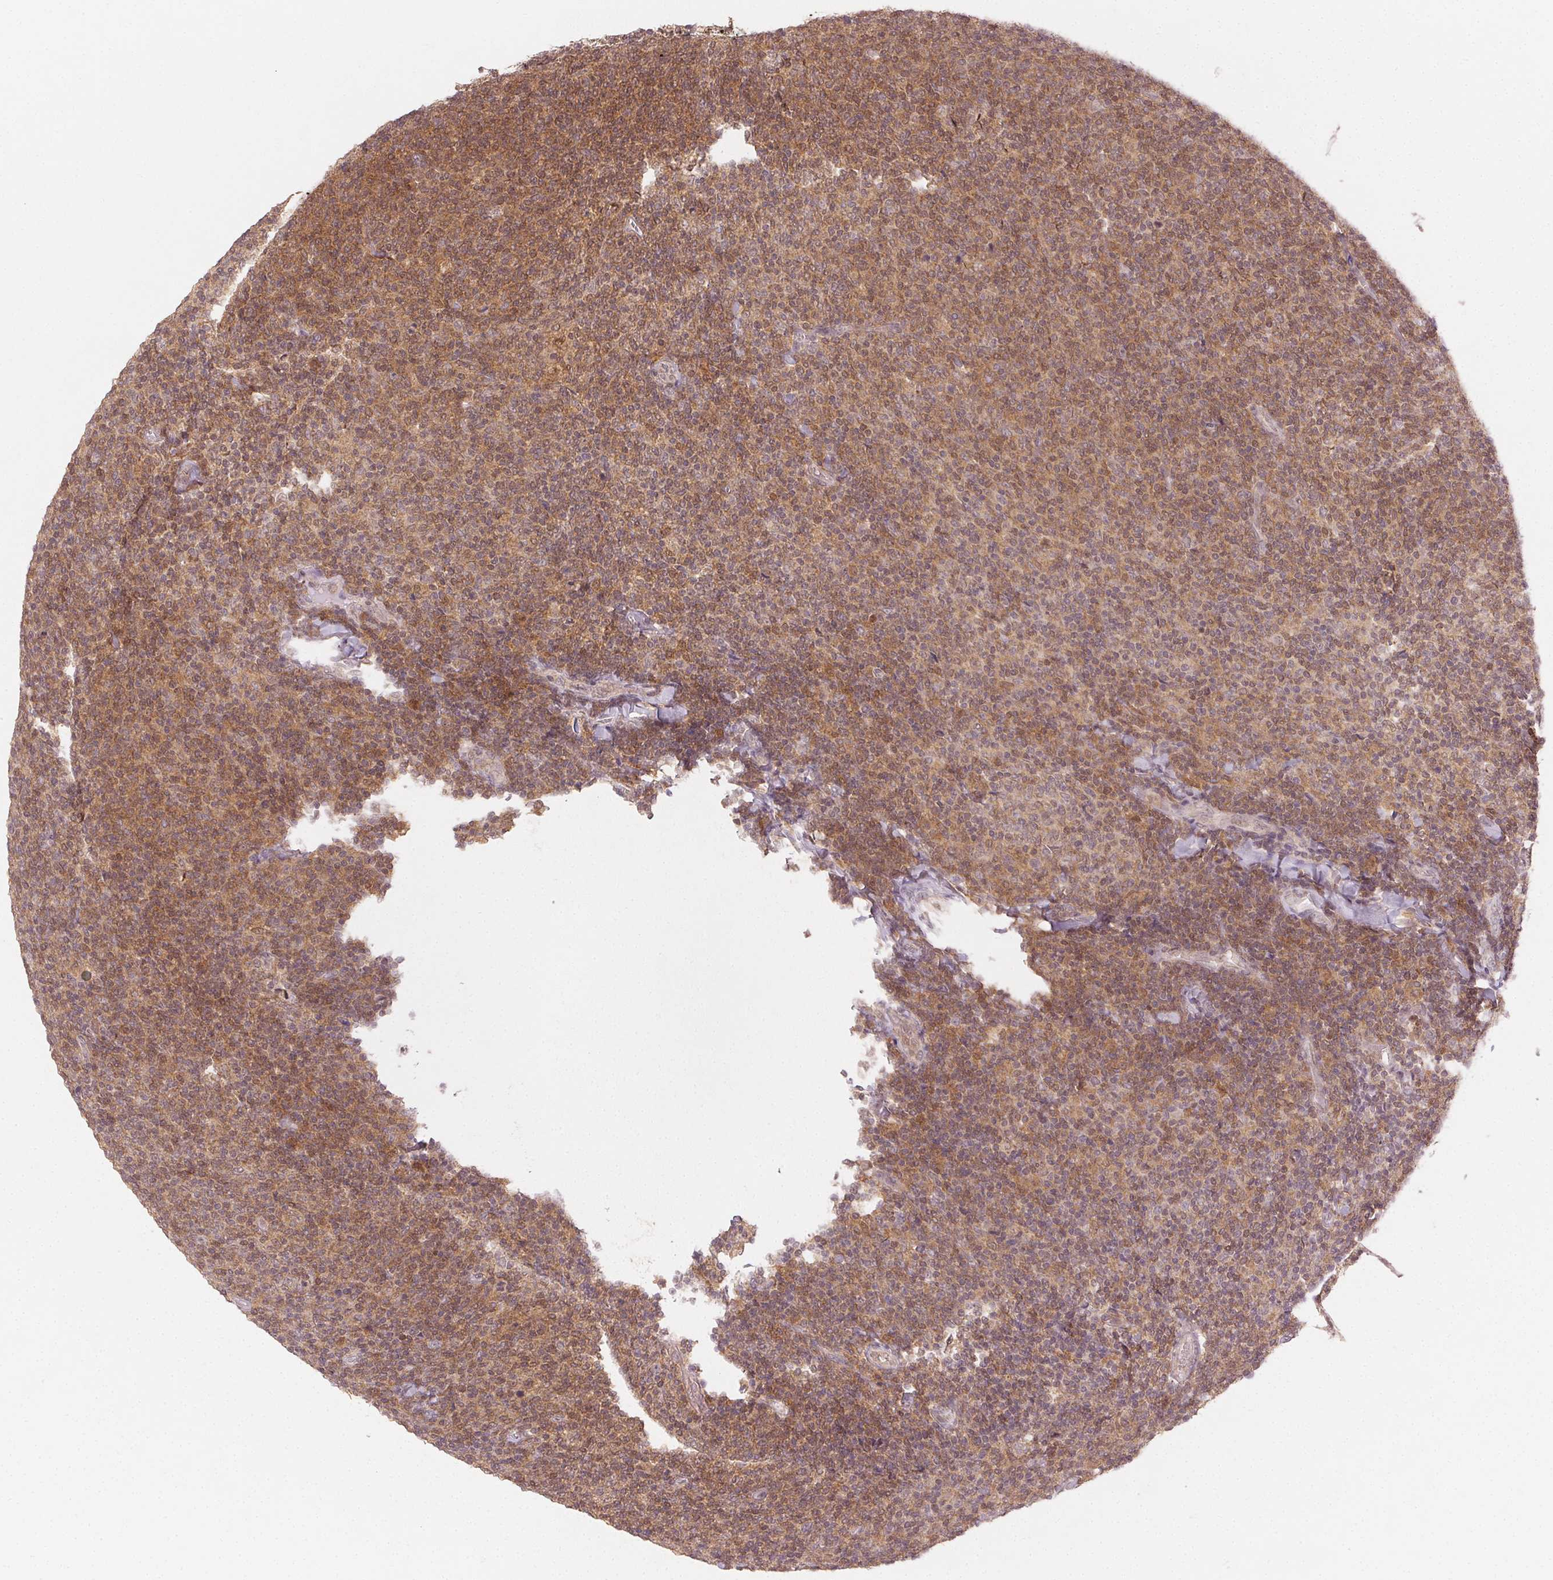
{"staining": {"intensity": "moderate", "quantity": ">75%", "location": "cytoplasmic/membranous,nuclear"}, "tissue": "lymphoma", "cell_type": "Tumor cells", "image_type": "cancer", "snomed": [{"axis": "morphology", "description": "Malignant lymphoma, non-Hodgkin's type, Low grade"}, {"axis": "topography", "description": "Lymph node"}], "caption": "This image reveals low-grade malignant lymphoma, non-Hodgkin's type stained with IHC to label a protein in brown. The cytoplasmic/membranous and nuclear of tumor cells show moderate positivity for the protein. Nuclei are counter-stained blue.", "gene": "MAPK14", "patient": {"sex": "male", "age": 52}}